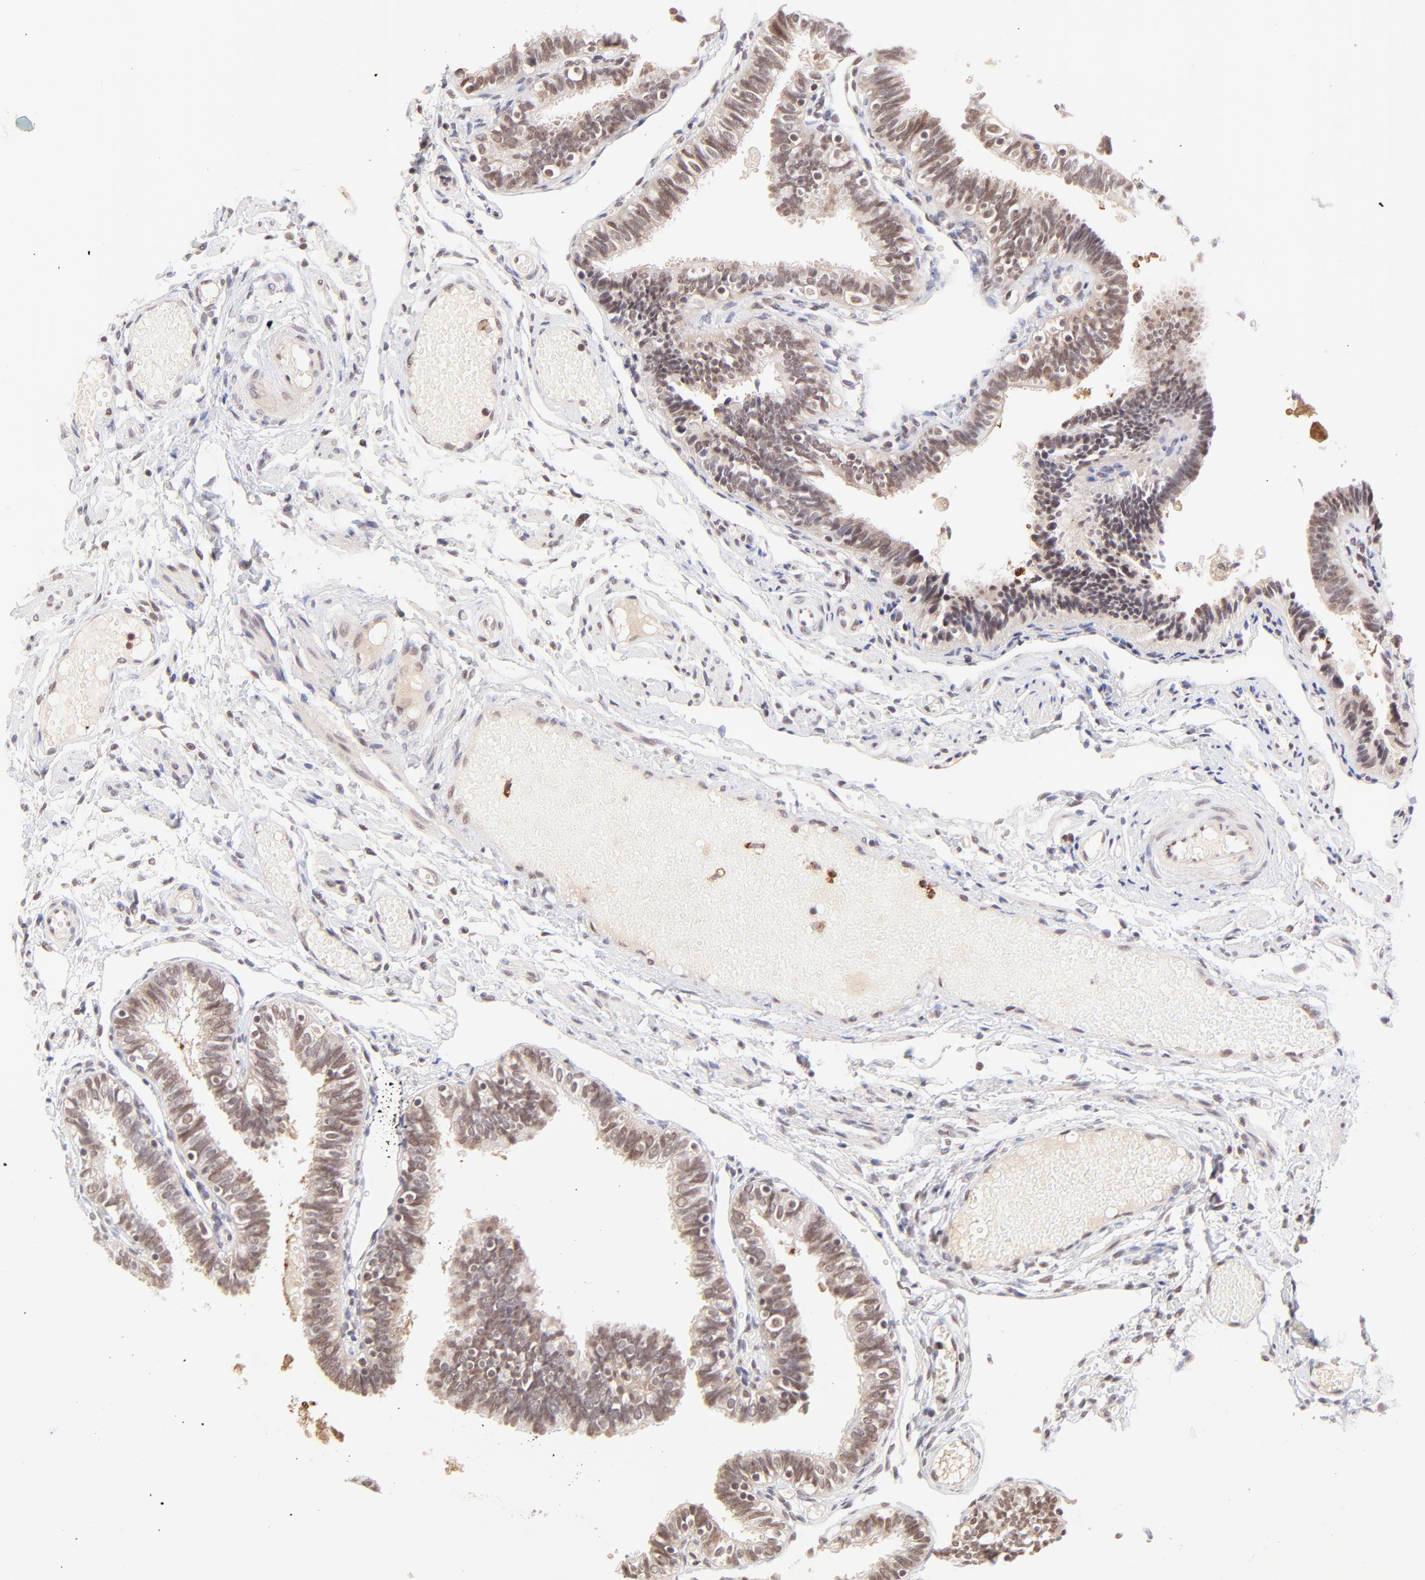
{"staining": {"intensity": "moderate", "quantity": ">75%", "location": "nuclear"}, "tissue": "fallopian tube", "cell_type": "Glandular cells", "image_type": "normal", "snomed": [{"axis": "morphology", "description": "Normal tissue, NOS"}, {"axis": "topography", "description": "Fallopian tube"}], "caption": "Brown immunohistochemical staining in unremarkable fallopian tube shows moderate nuclear expression in approximately >75% of glandular cells.", "gene": "MED12", "patient": {"sex": "female", "age": 46}}